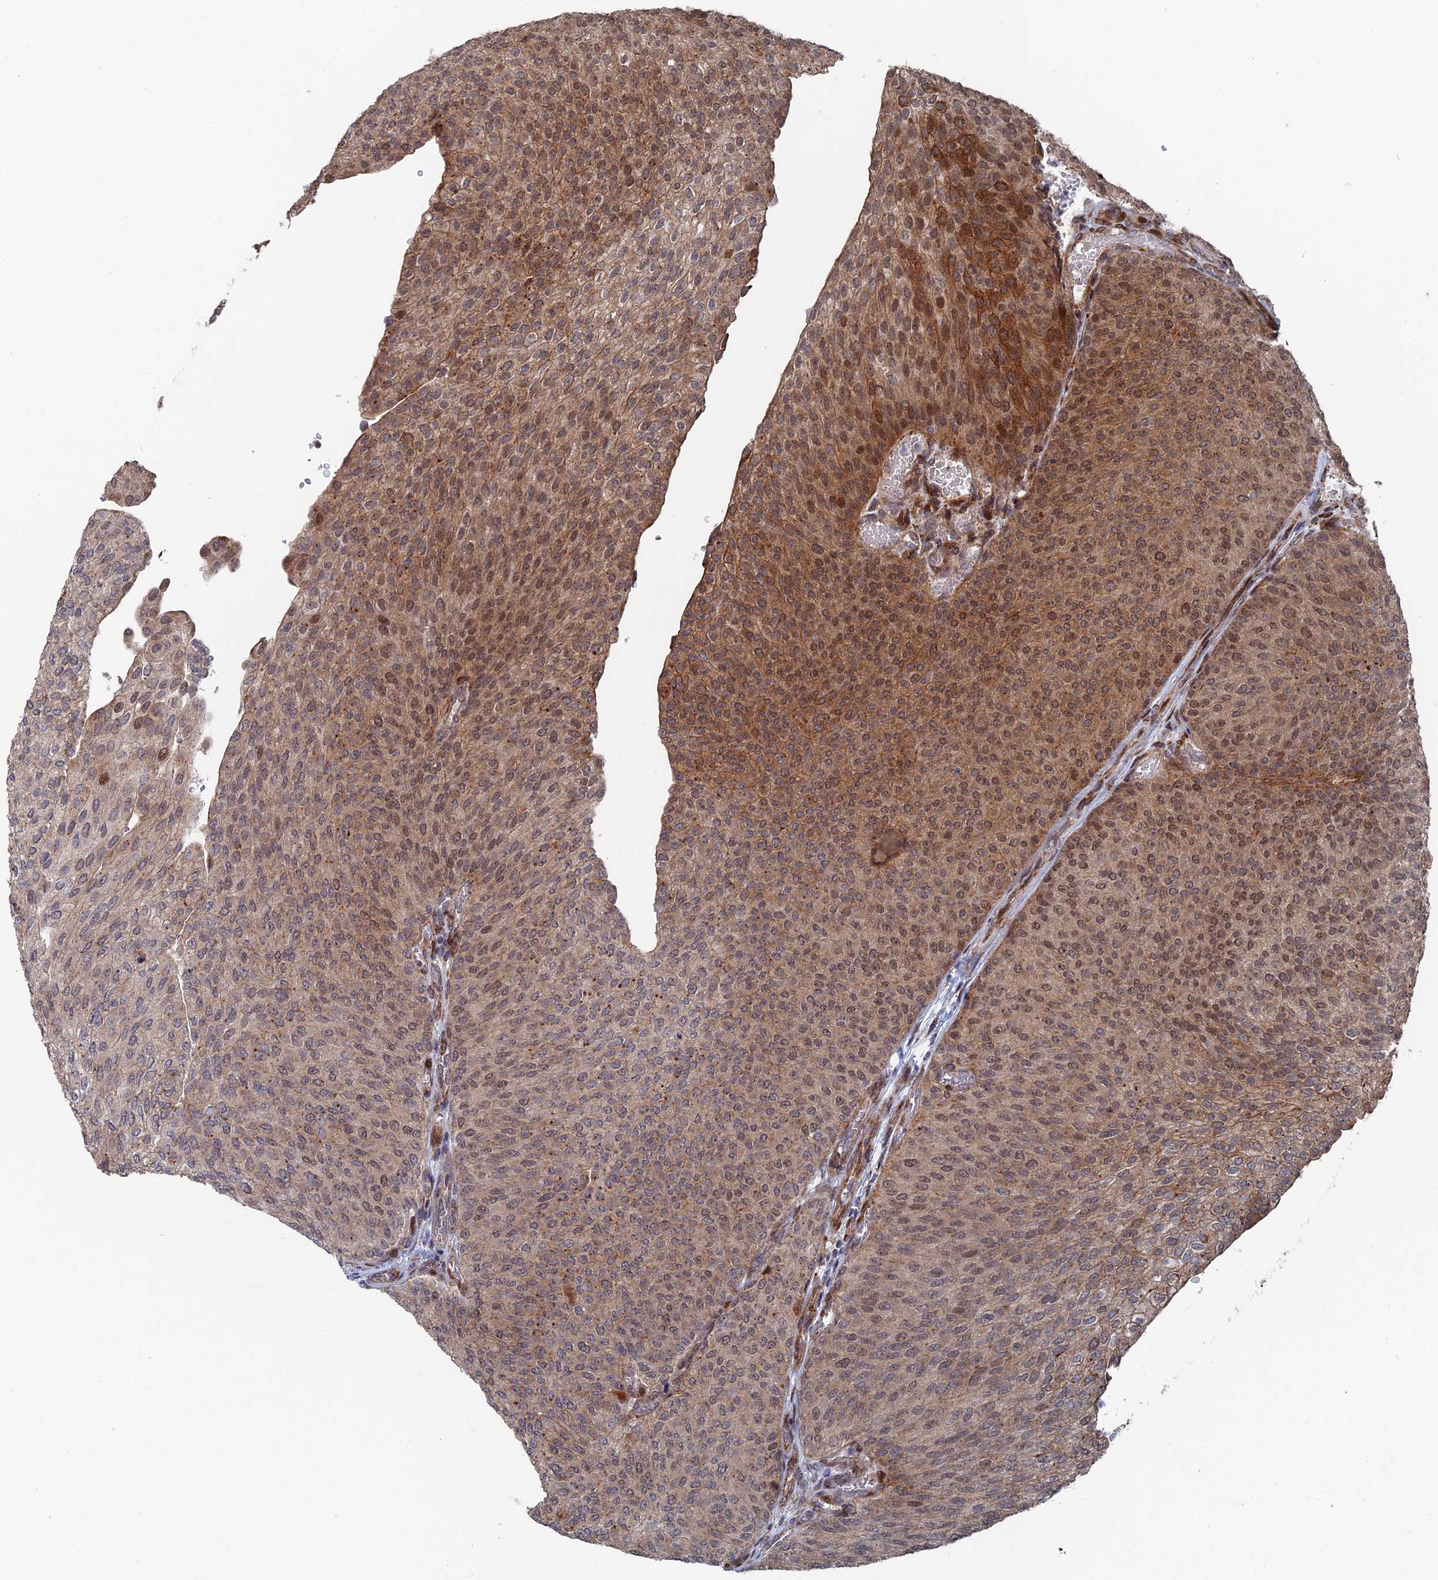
{"staining": {"intensity": "moderate", "quantity": "25%-75%", "location": "cytoplasmic/membranous"}, "tissue": "urothelial cancer", "cell_type": "Tumor cells", "image_type": "cancer", "snomed": [{"axis": "morphology", "description": "Urothelial carcinoma, High grade"}, {"axis": "topography", "description": "Urinary bladder"}], "caption": "Brown immunohistochemical staining in high-grade urothelial carcinoma exhibits moderate cytoplasmic/membranous expression in approximately 25%-75% of tumor cells.", "gene": "GTF2IRD1", "patient": {"sex": "female", "age": 79}}